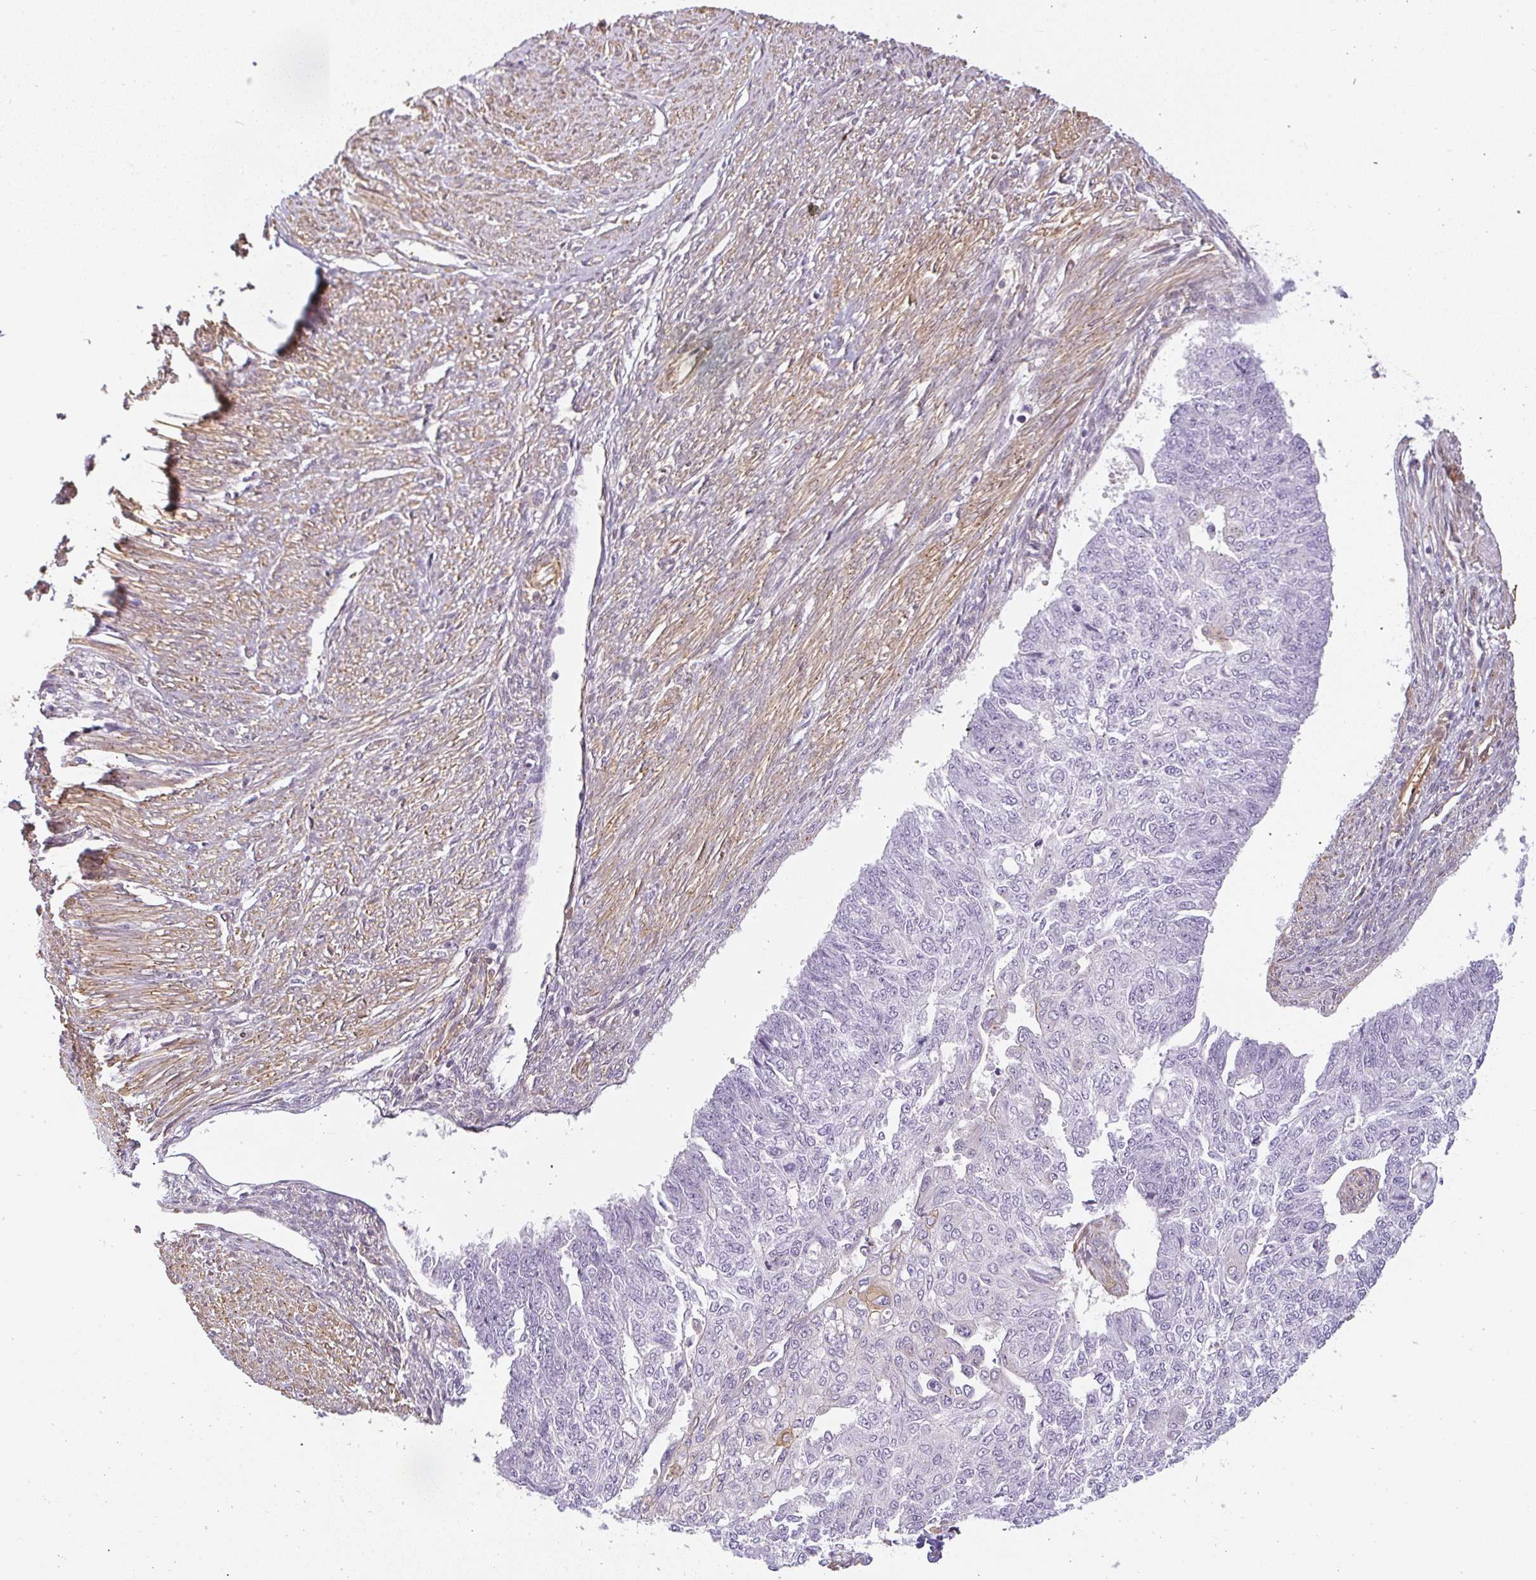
{"staining": {"intensity": "negative", "quantity": "none", "location": "none"}, "tissue": "endometrial cancer", "cell_type": "Tumor cells", "image_type": "cancer", "snomed": [{"axis": "morphology", "description": "Adenocarcinoma, NOS"}, {"axis": "topography", "description": "Endometrium"}], "caption": "A micrograph of endometrial adenocarcinoma stained for a protein exhibits no brown staining in tumor cells.", "gene": "SULF1", "patient": {"sex": "female", "age": 32}}